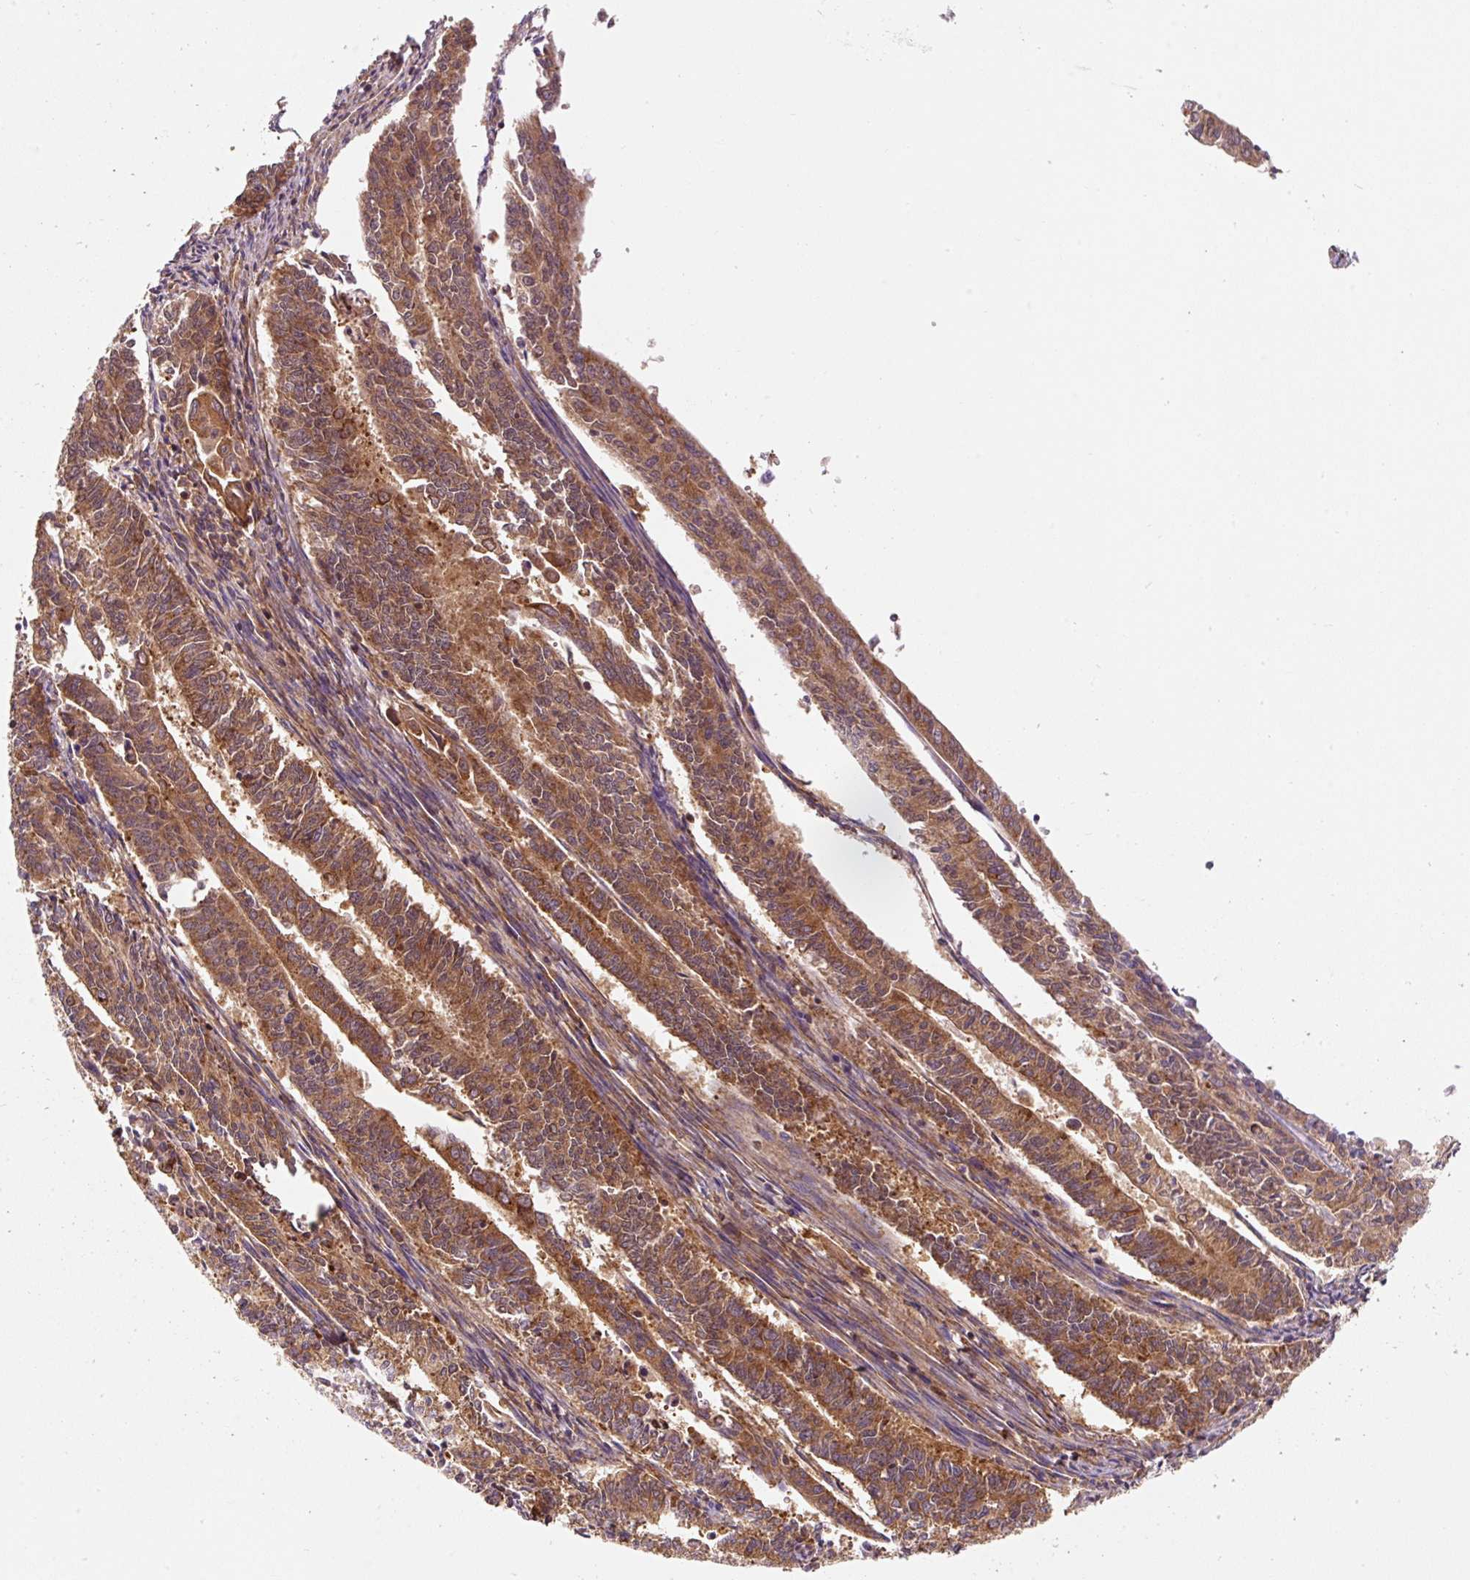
{"staining": {"intensity": "strong", "quantity": ">75%", "location": "cytoplasmic/membranous"}, "tissue": "endometrial cancer", "cell_type": "Tumor cells", "image_type": "cancer", "snomed": [{"axis": "morphology", "description": "Adenocarcinoma, NOS"}, {"axis": "topography", "description": "Endometrium"}], "caption": "A high-resolution histopathology image shows immunohistochemistry (IHC) staining of endometrial cancer (adenocarcinoma), which demonstrates strong cytoplasmic/membranous positivity in approximately >75% of tumor cells.", "gene": "EIF2S2", "patient": {"sex": "female", "age": 59}}